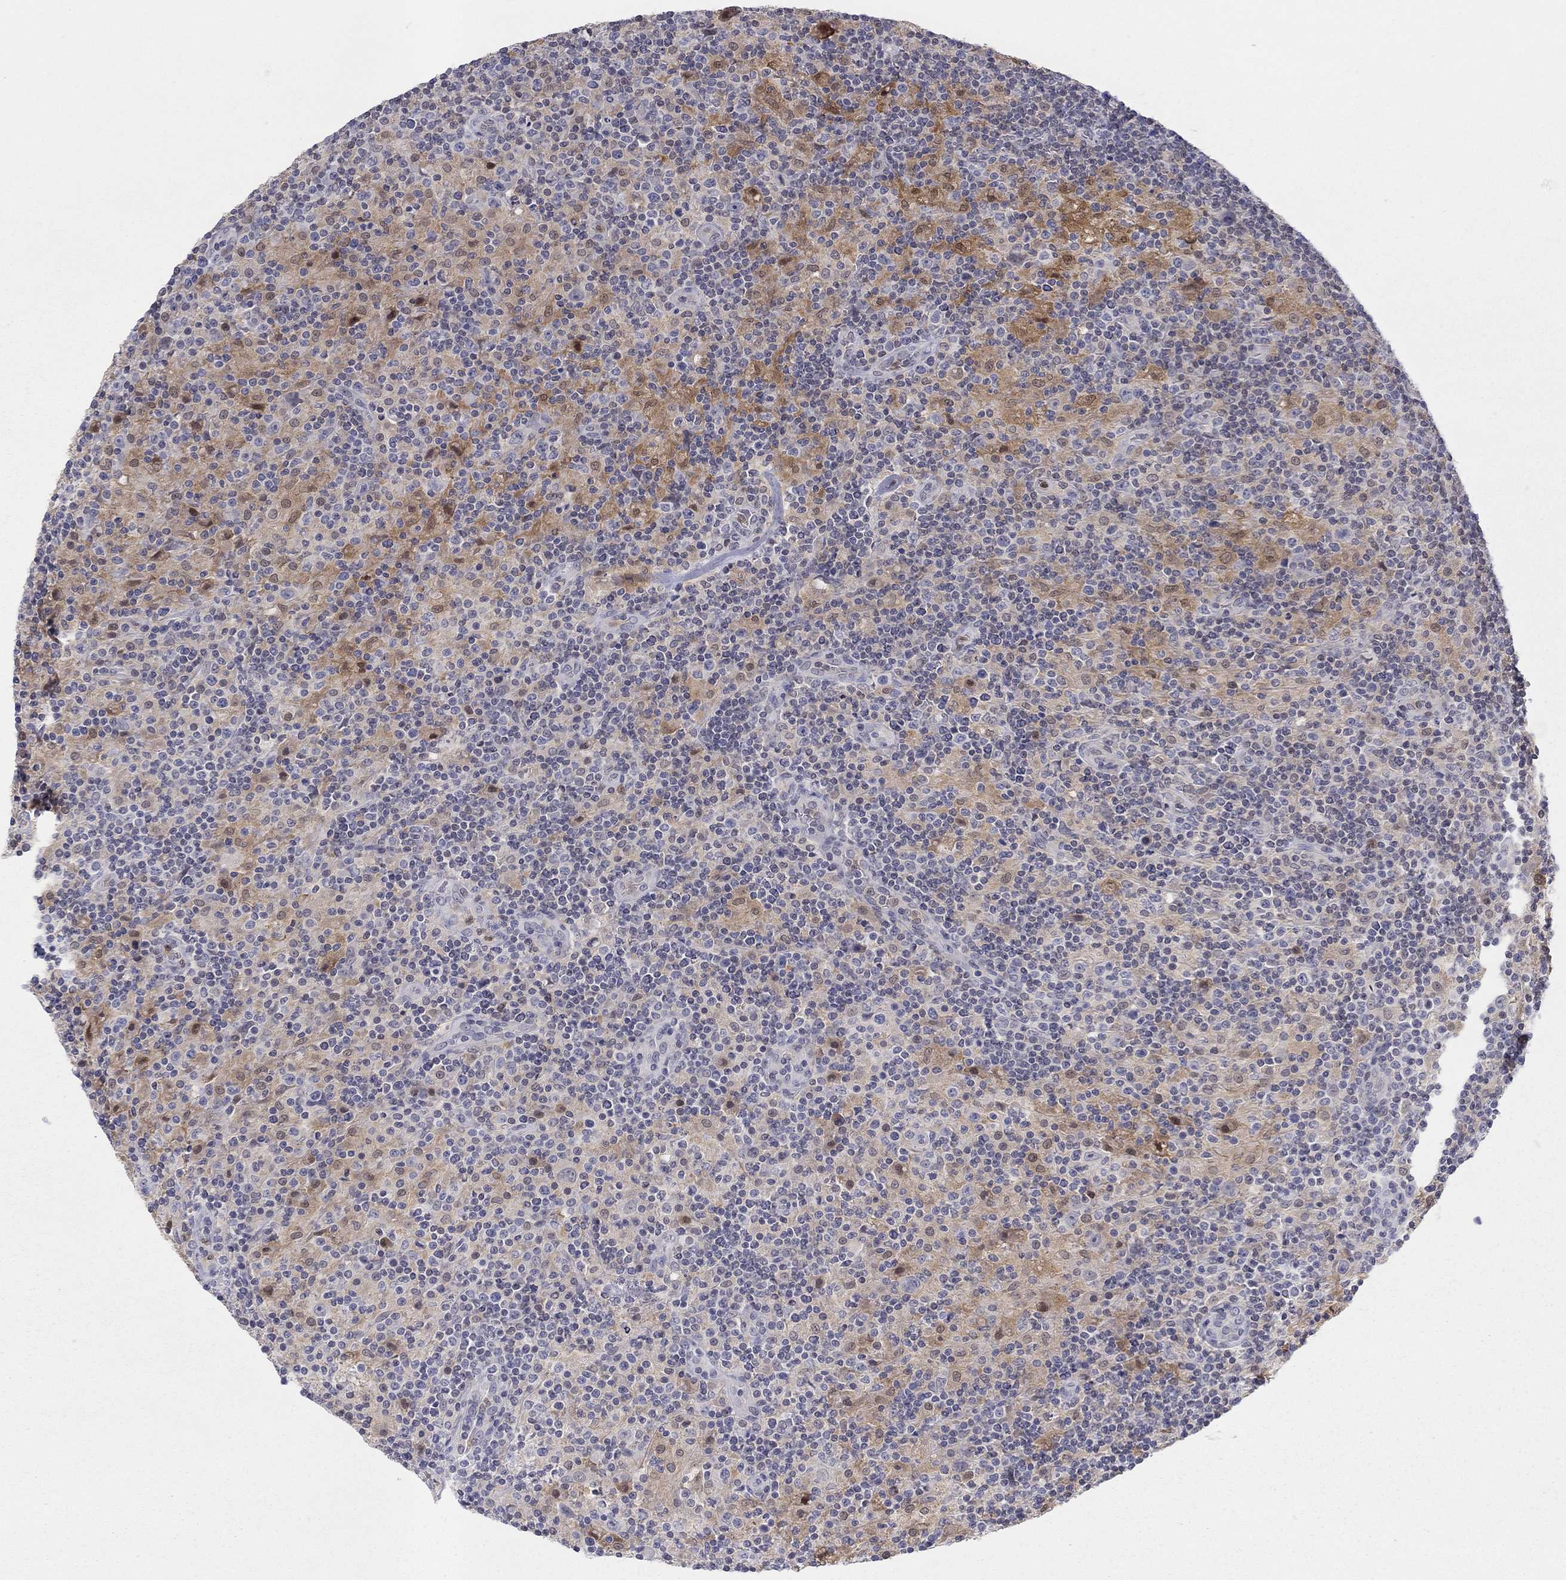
{"staining": {"intensity": "negative", "quantity": "none", "location": "none"}, "tissue": "lymphoma", "cell_type": "Tumor cells", "image_type": "cancer", "snomed": [{"axis": "morphology", "description": "Hodgkin's disease, NOS"}, {"axis": "topography", "description": "Lymph node"}], "caption": "Immunohistochemical staining of human lymphoma reveals no significant expression in tumor cells. Brightfield microscopy of immunohistochemistry stained with DAB (3,3'-diaminobenzidine) (brown) and hematoxylin (blue), captured at high magnification.", "gene": "PDXK", "patient": {"sex": "male", "age": 70}}